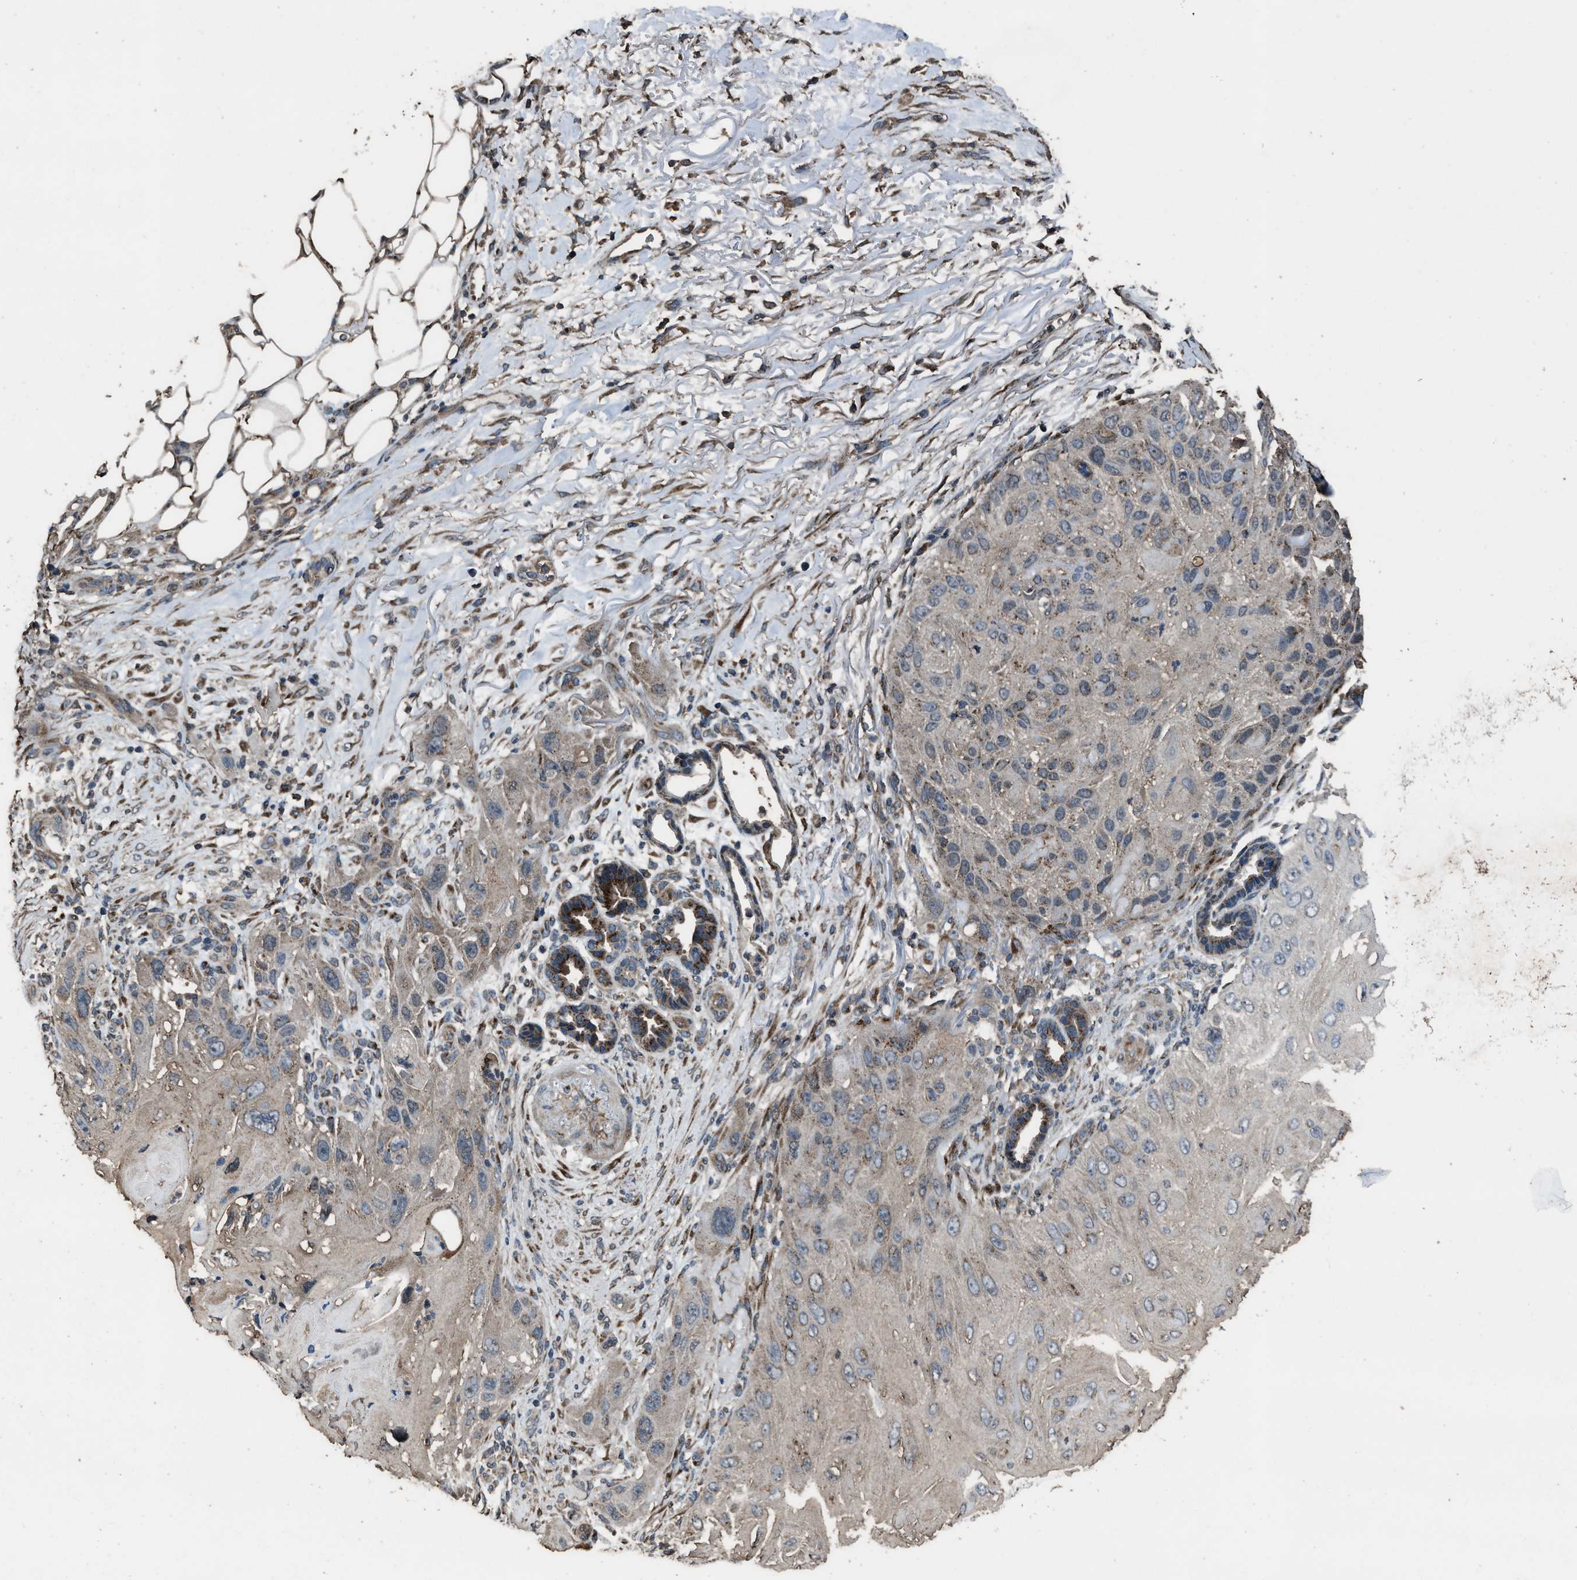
{"staining": {"intensity": "weak", "quantity": "<25%", "location": "cytoplasmic/membranous"}, "tissue": "skin cancer", "cell_type": "Tumor cells", "image_type": "cancer", "snomed": [{"axis": "morphology", "description": "Squamous cell carcinoma, NOS"}, {"axis": "topography", "description": "Skin"}], "caption": "This image is of skin cancer stained with immunohistochemistry (IHC) to label a protein in brown with the nuclei are counter-stained blue. There is no positivity in tumor cells.", "gene": "SLC38A10", "patient": {"sex": "female", "age": 77}}